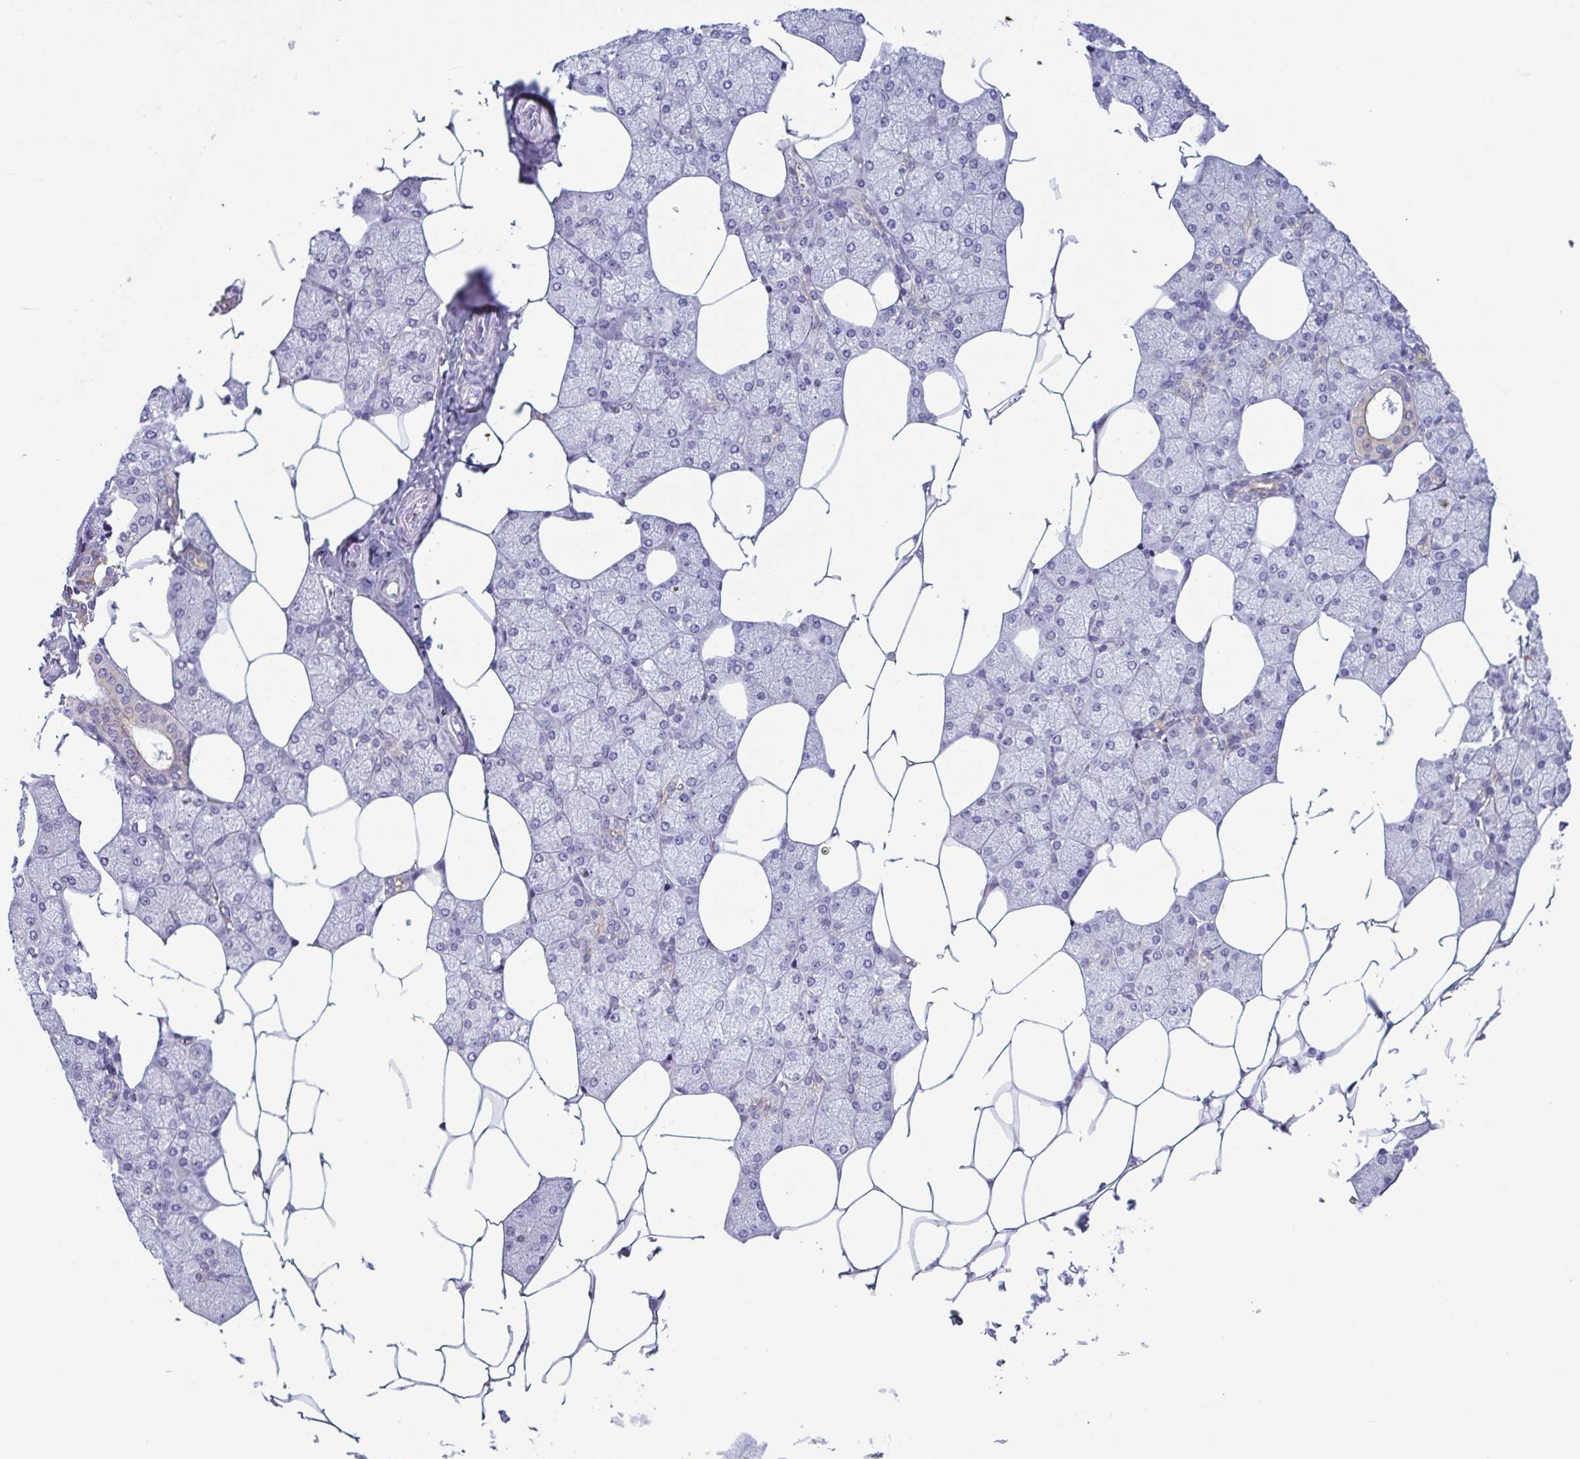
{"staining": {"intensity": "moderate", "quantity": "<25%", "location": "cytoplasmic/membranous"}, "tissue": "salivary gland", "cell_type": "Glandular cells", "image_type": "normal", "snomed": [{"axis": "morphology", "description": "Normal tissue, NOS"}, {"axis": "topography", "description": "Salivary gland"}], "caption": "High-power microscopy captured an immunohistochemistry (IHC) image of benign salivary gland, revealing moderate cytoplasmic/membranous positivity in about <25% of glandular cells.", "gene": "KRT10", "patient": {"sex": "female", "age": 43}}